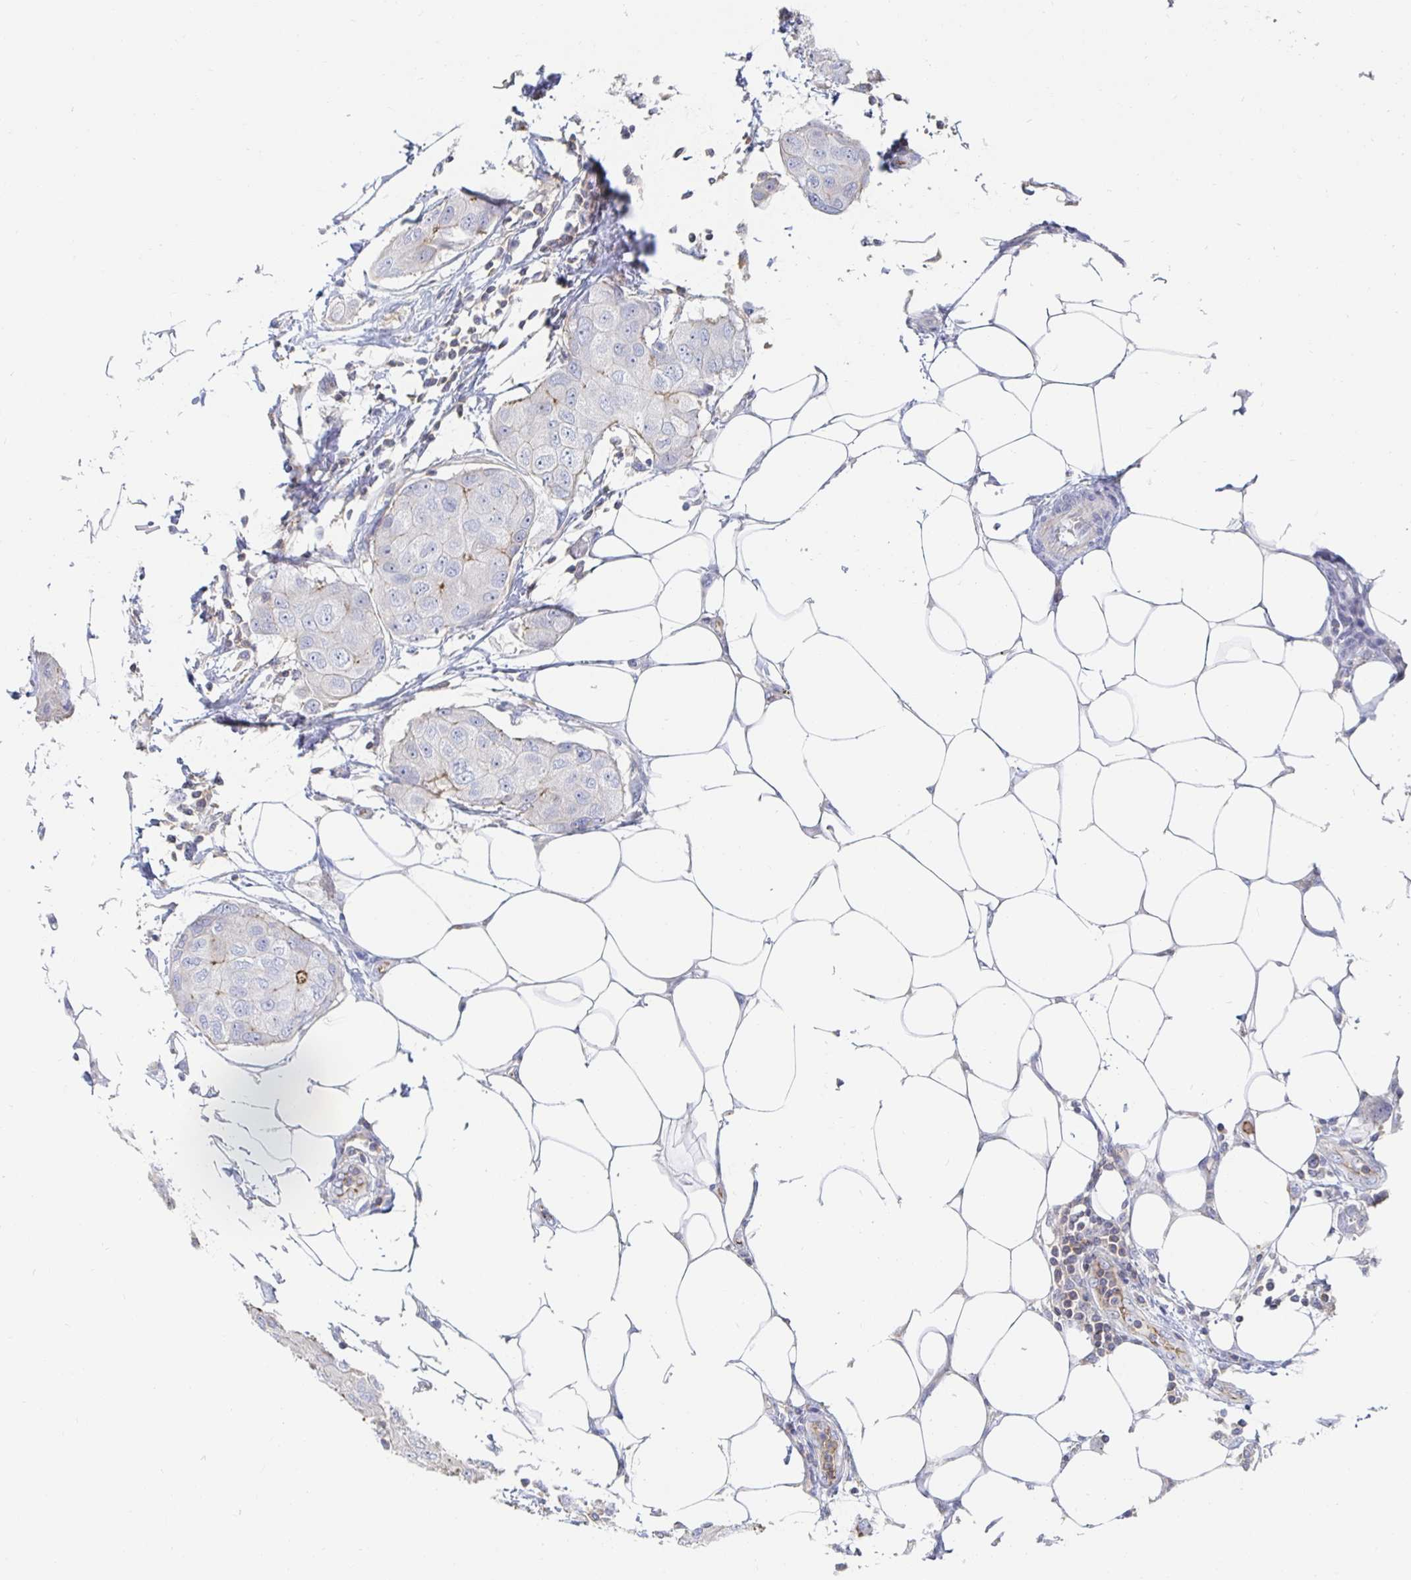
{"staining": {"intensity": "negative", "quantity": "none", "location": "none"}, "tissue": "breast cancer", "cell_type": "Tumor cells", "image_type": "cancer", "snomed": [{"axis": "morphology", "description": "Duct carcinoma"}, {"axis": "topography", "description": "Breast"}, {"axis": "topography", "description": "Lymph node"}], "caption": "IHC photomicrograph of breast cancer stained for a protein (brown), which exhibits no staining in tumor cells.", "gene": "PIK3CD", "patient": {"sex": "female", "age": 80}}